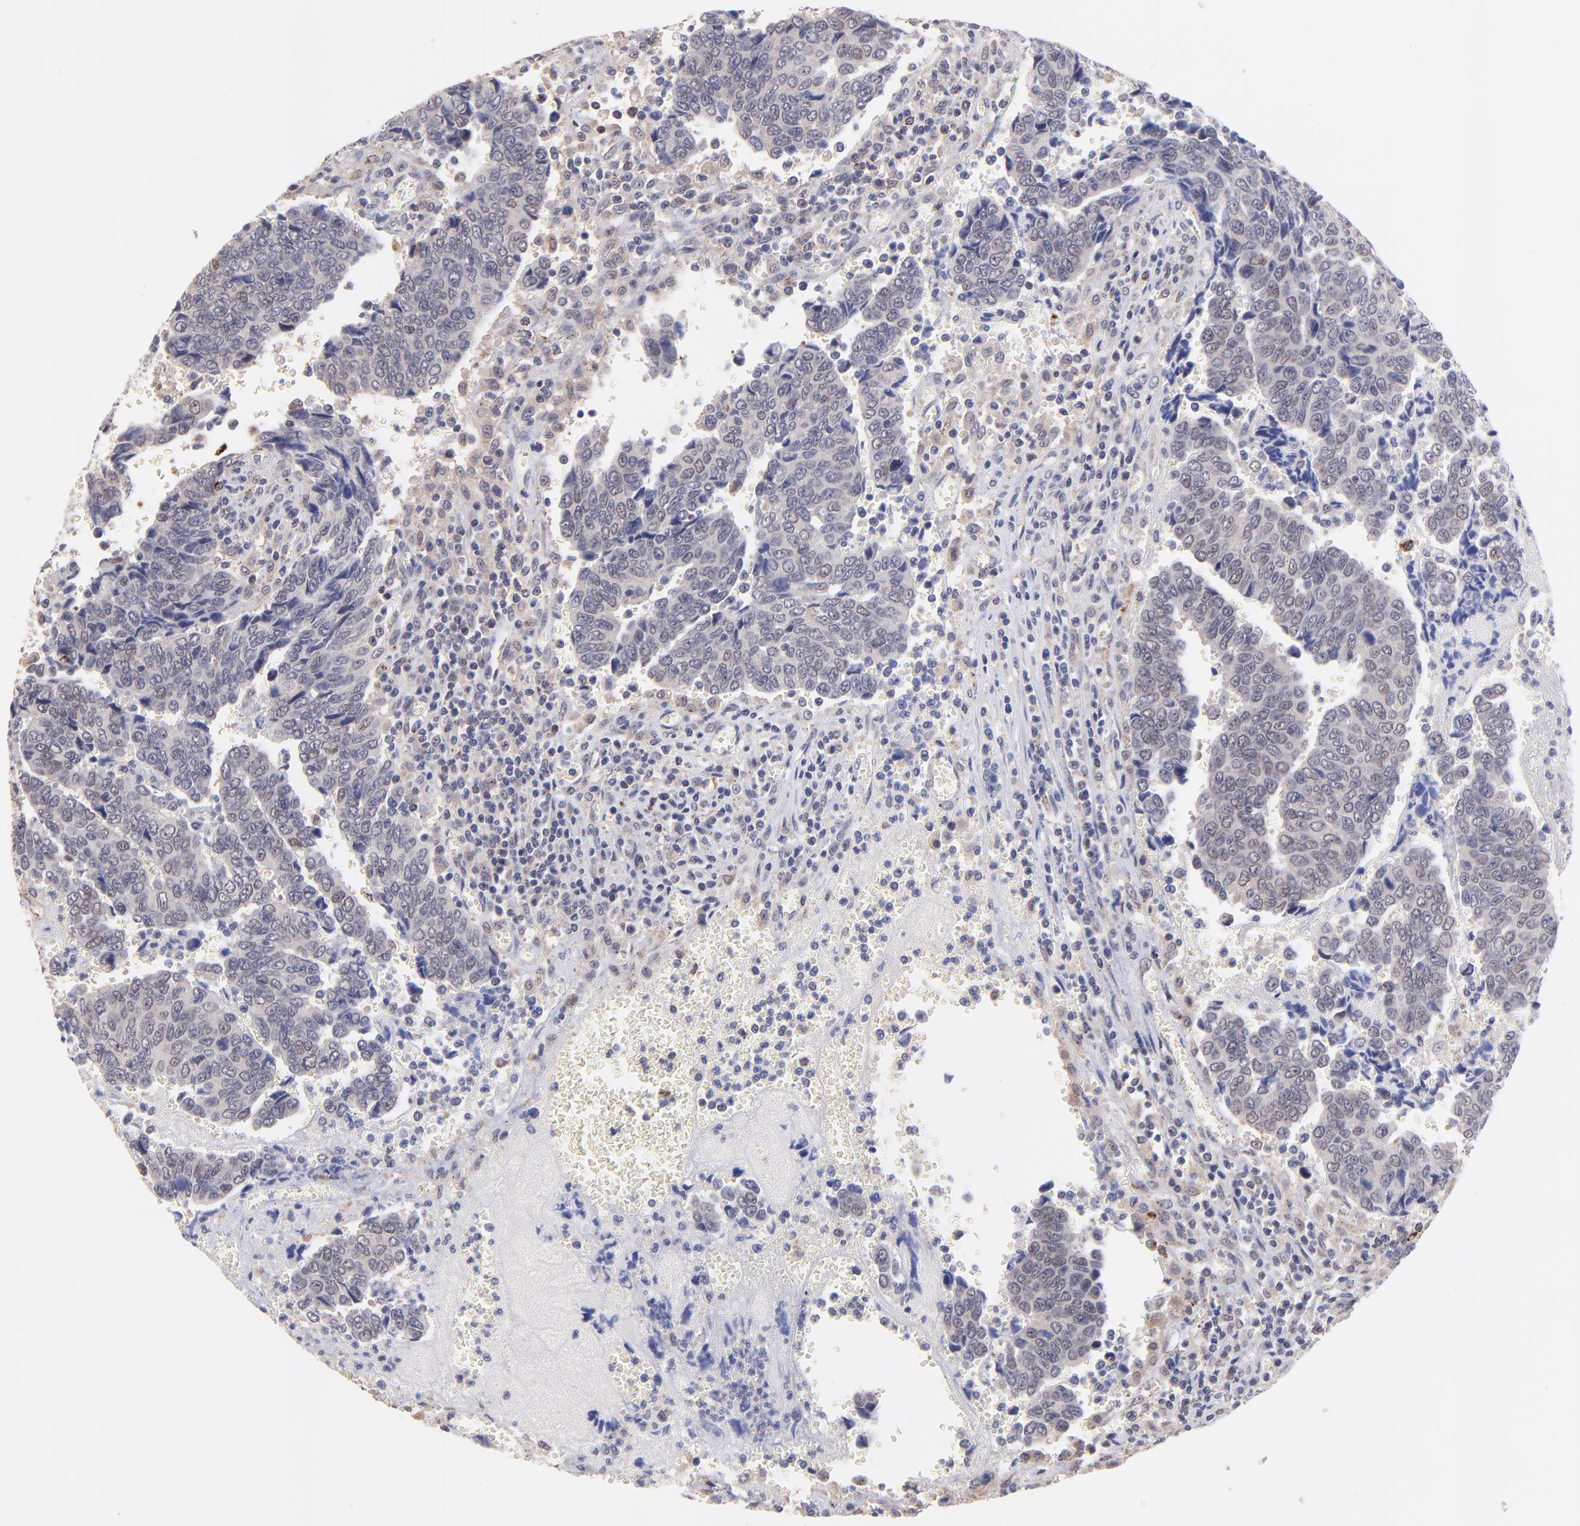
{"staining": {"intensity": "weak", "quantity": "25%-75%", "location": "nuclear"}, "tissue": "urothelial cancer", "cell_type": "Tumor cells", "image_type": "cancer", "snomed": [{"axis": "morphology", "description": "Urothelial carcinoma, High grade"}, {"axis": "topography", "description": "Urinary bladder"}], "caption": "Human urothelial carcinoma (high-grade) stained with a brown dye demonstrates weak nuclear positive expression in approximately 25%-75% of tumor cells.", "gene": "ZNF747", "patient": {"sex": "male", "age": 86}}